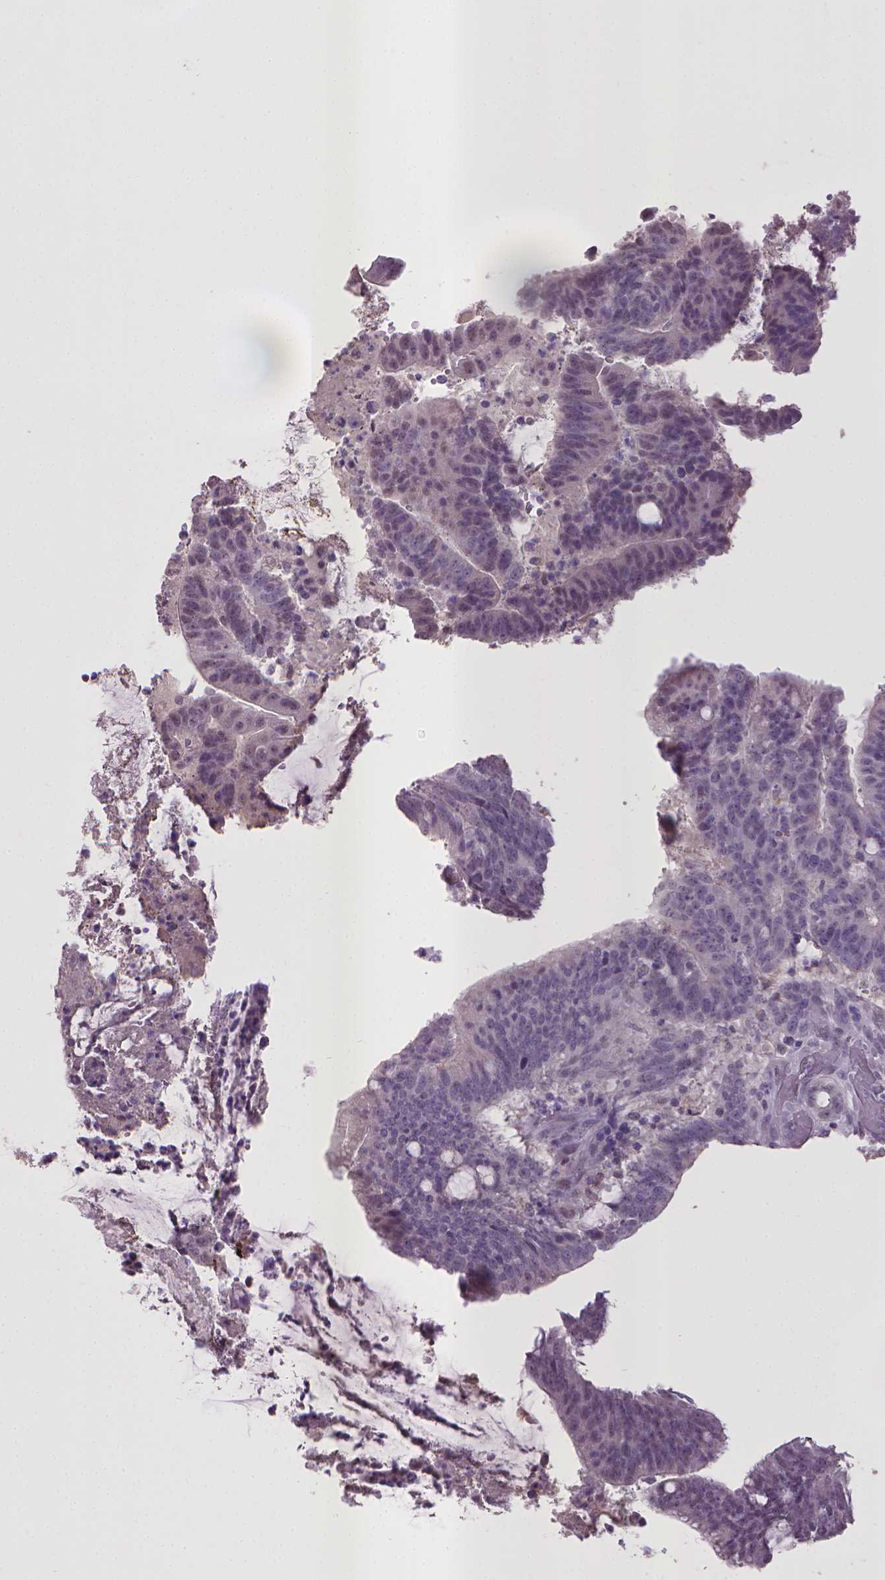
{"staining": {"intensity": "negative", "quantity": "none", "location": "none"}, "tissue": "colorectal cancer", "cell_type": "Tumor cells", "image_type": "cancer", "snomed": [{"axis": "morphology", "description": "Adenocarcinoma, NOS"}, {"axis": "topography", "description": "Colon"}], "caption": "A micrograph of human colorectal cancer (adenocarcinoma) is negative for staining in tumor cells. (Brightfield microscopy of DAB immunohistochemistry at high magnification).", "gene": "KMO", "patient": {"sex": "female", "age": 43}}